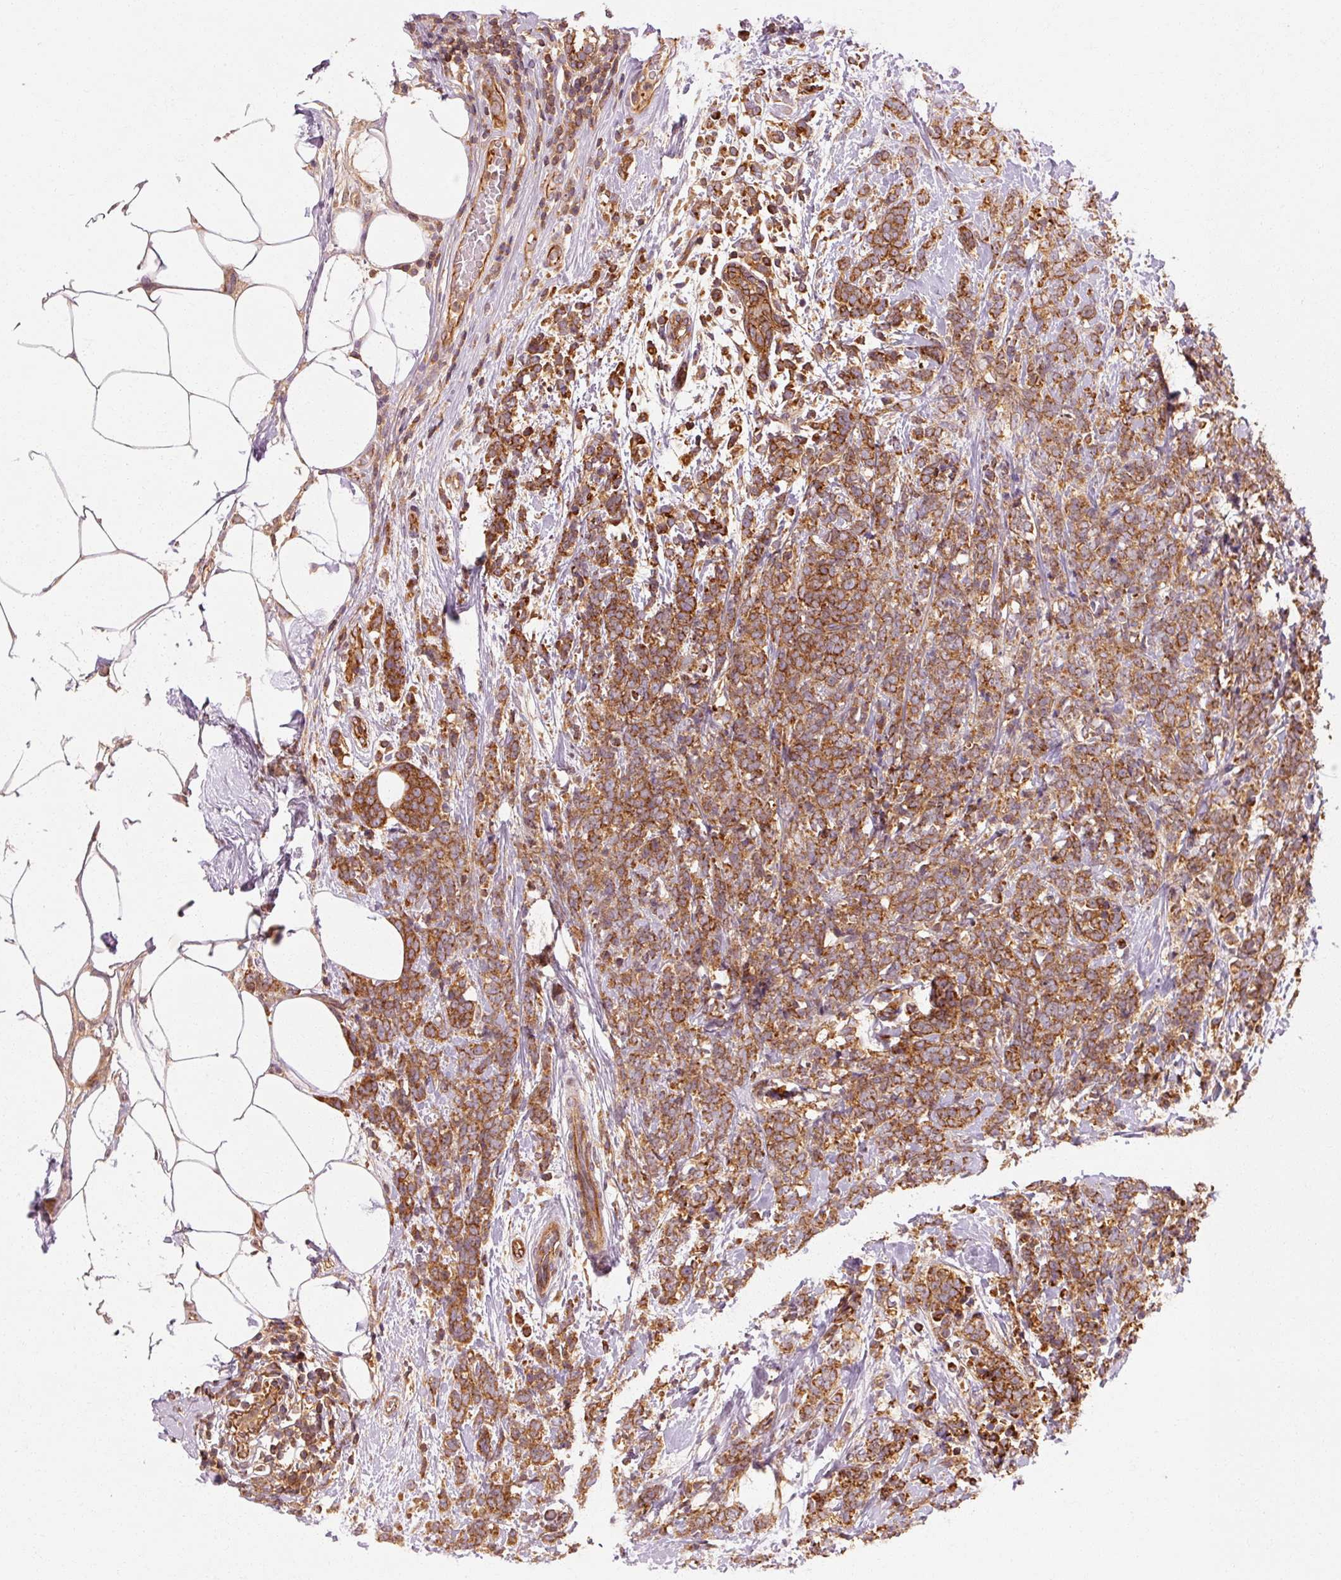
{"staining": {"intensity": "strong", "quantity": ">75%", "location": "cytoplasmic/membranous"}, "tissue": "breast cancer", "cell_type": "Tumor cells", "image_type": "cancer", "snomed": [{"axis": "morphology", "description": "Lobular carcinoma"}, {"axis": "topography", "description": "Breast"}], "caption": "This is an image of immunohistochemistry staining of breast lobular carcinoma, which shows strong expression in the cytoplasmic/membranous of tumor cells.", "gene": "CTNNA1", "patient": {"sex": "female", "age": 58}}